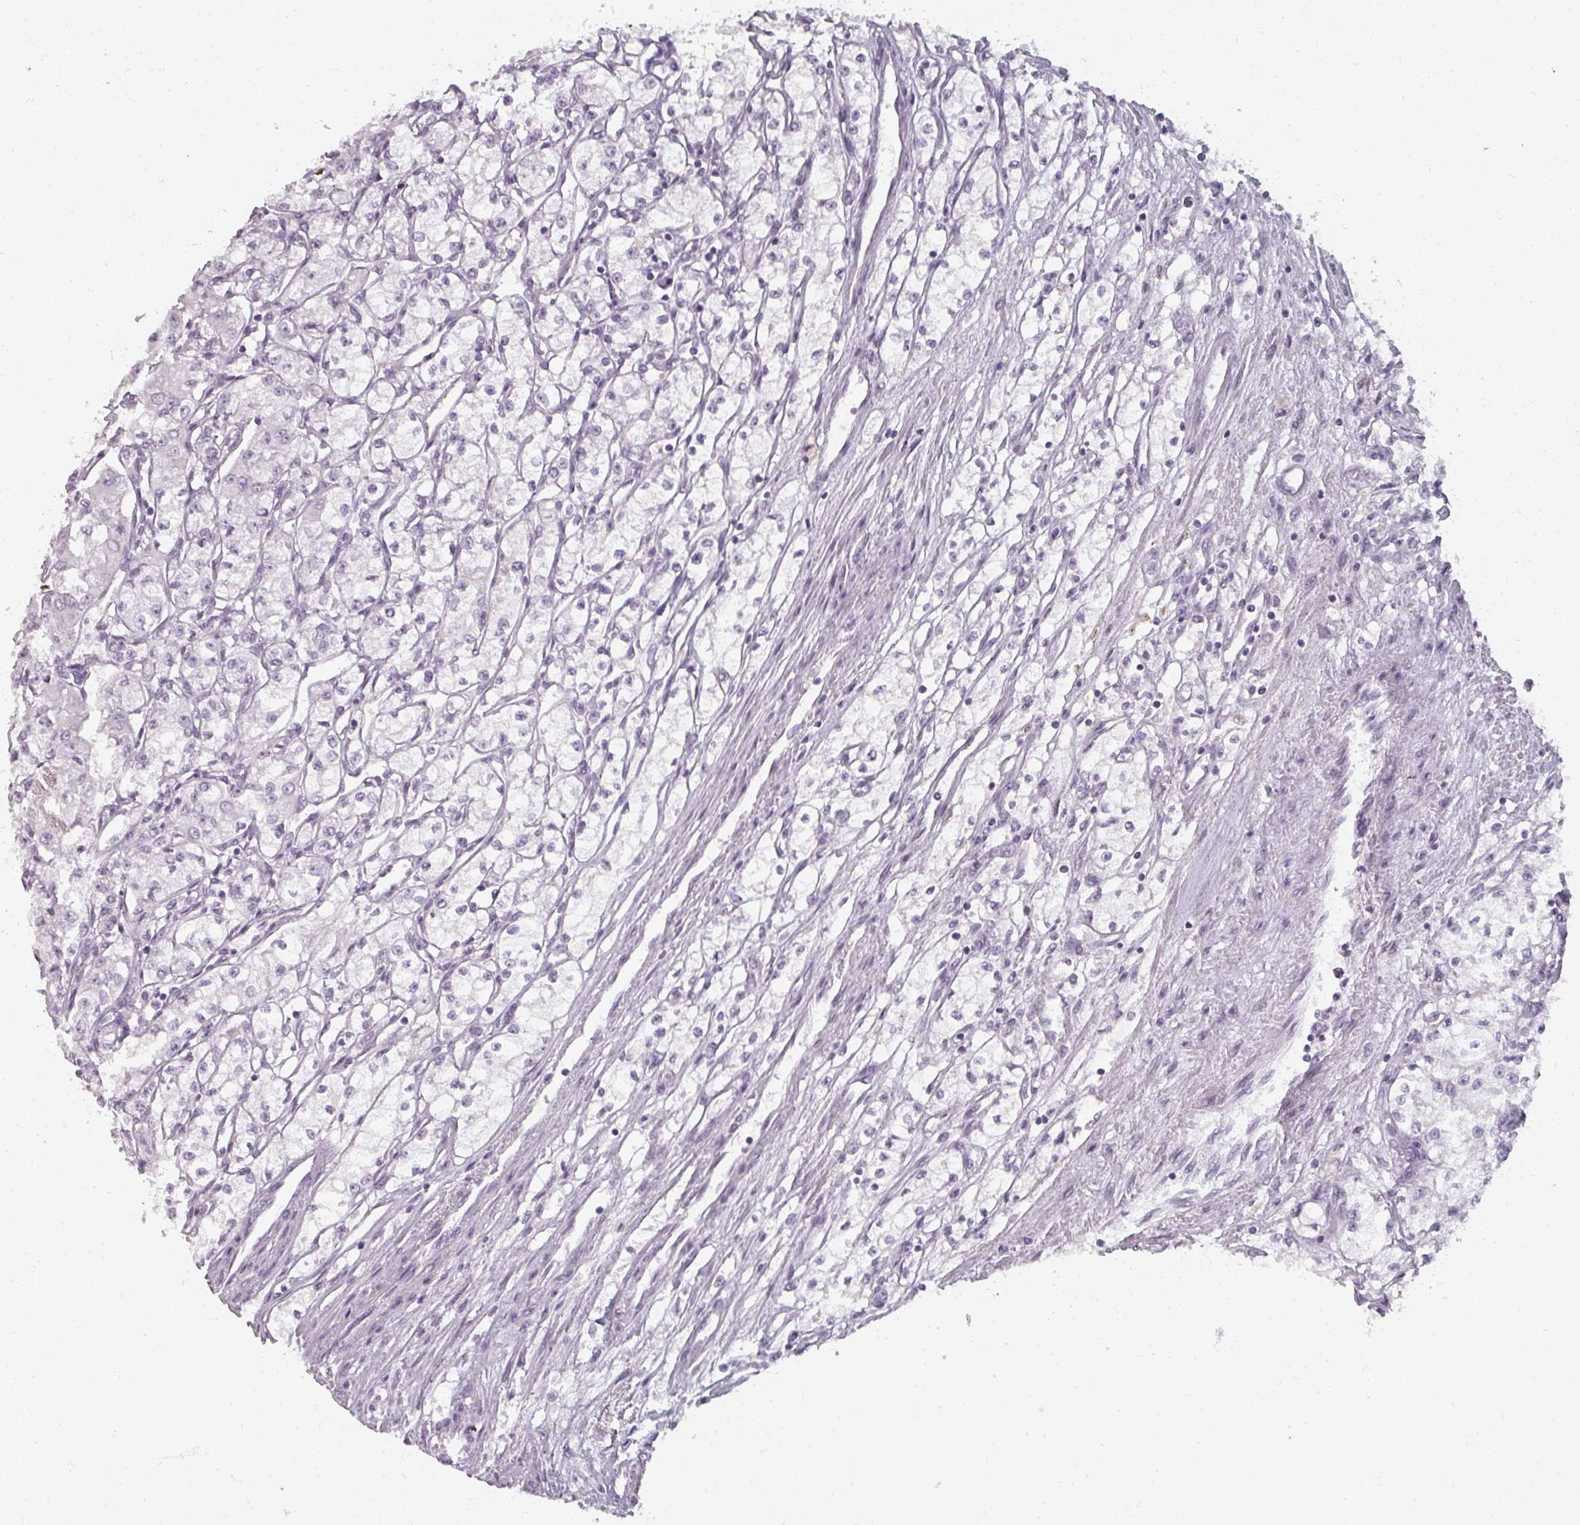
{"staining": {"intensity": "negative", "quantity": "none", "location": "none"}, "tissue": "renal cancer", "cell_type": "Tumor cells", "image_type": "cancer", "snomed": [{"axis": "morphology", "description": "Adenocarcinoma, NOS"}, {"axis": "topography", "description": "Kidney"}], "caption": "High magnification brightfield microscopy of renal cancer stained with DAB (brown) and counterstained with hematoxylin (blue): tumor cells show no significant staining.", "gene": "REG3G", "patient": {"sex": "male", "age": 59}}